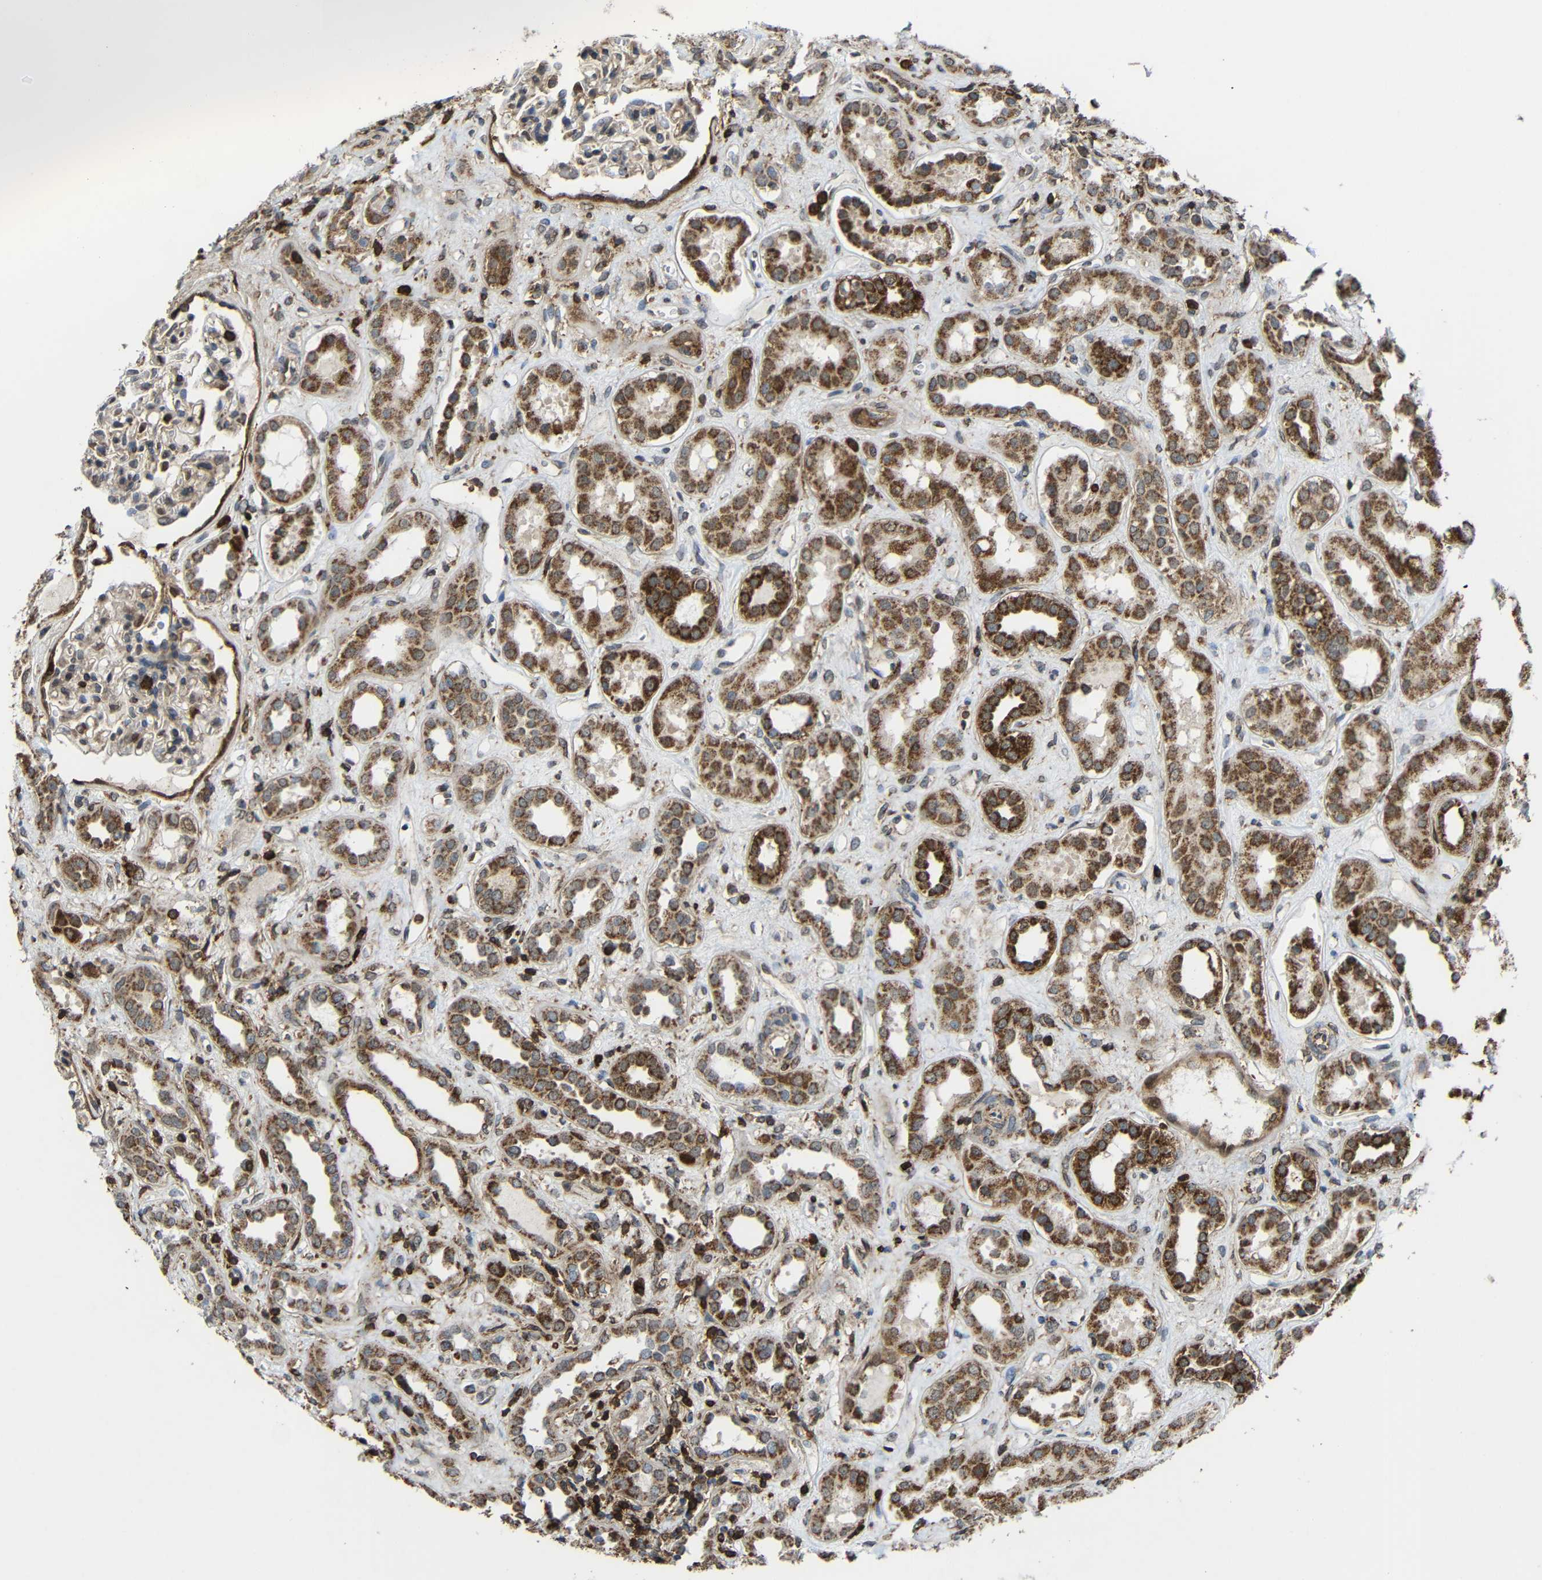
{"staining": {"intensity": "moderate", "quantity": "<25%", "location": "cytoplasmic/membranous"}, "tissue": "kidney", "cell_type": "Cells in glomeruli", "image_type": "normal", "snomed": [{"axis": "morphology", "description": "Normal tissue, NOS"}, {"axis": "topography", "description": "Kidney"}], "caption": "A histopathology image showing moderate cytoplasmic/membranous staining in about <25% of cells in glomeruli in benign kidney, as visualized by brown immunohistochemical staining.", "gene": "C1GALT1", "patient": {"sex": "male", "age": 59}}